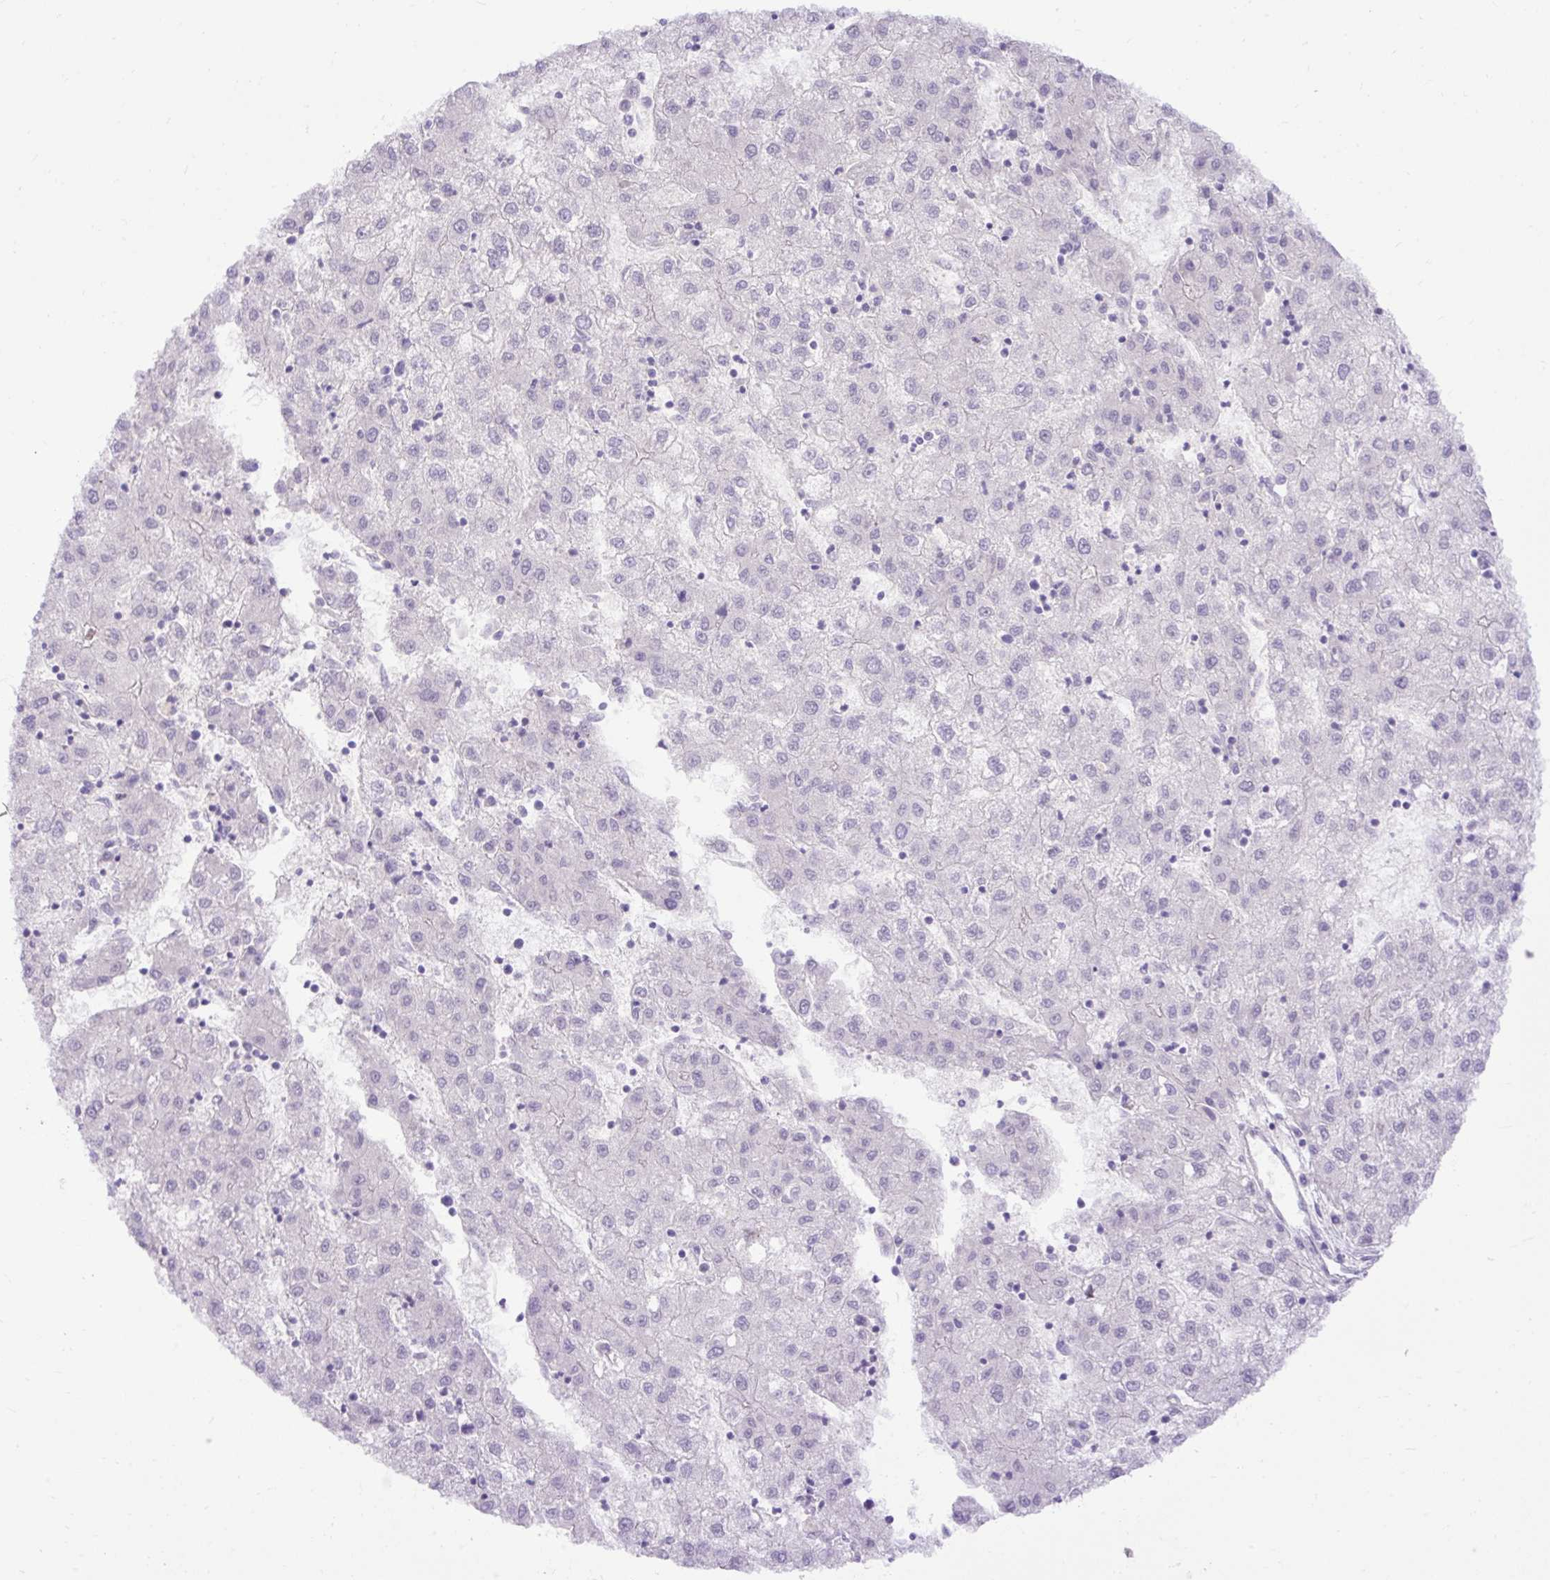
{"staining": {"intensity": "negative", "quantity": "none", "location": "none"}, "tissue": "liver cancer", "cell_type": "Tumor cells", "image_type": "cancer", "snomed": [{"axis": "morphology", "description": "Carcinoma, Hepatocellular, NOS"}, {"axis": "topography", "description": "Liver"}], "caption": "Human liver hepatocellular carcinoma stained for a protein using immunohistochemistry (IHC) reveals no positivity in tumor cells.", "gene": "SPTBN5", "patient": {"sex": "male", "age": 72}}